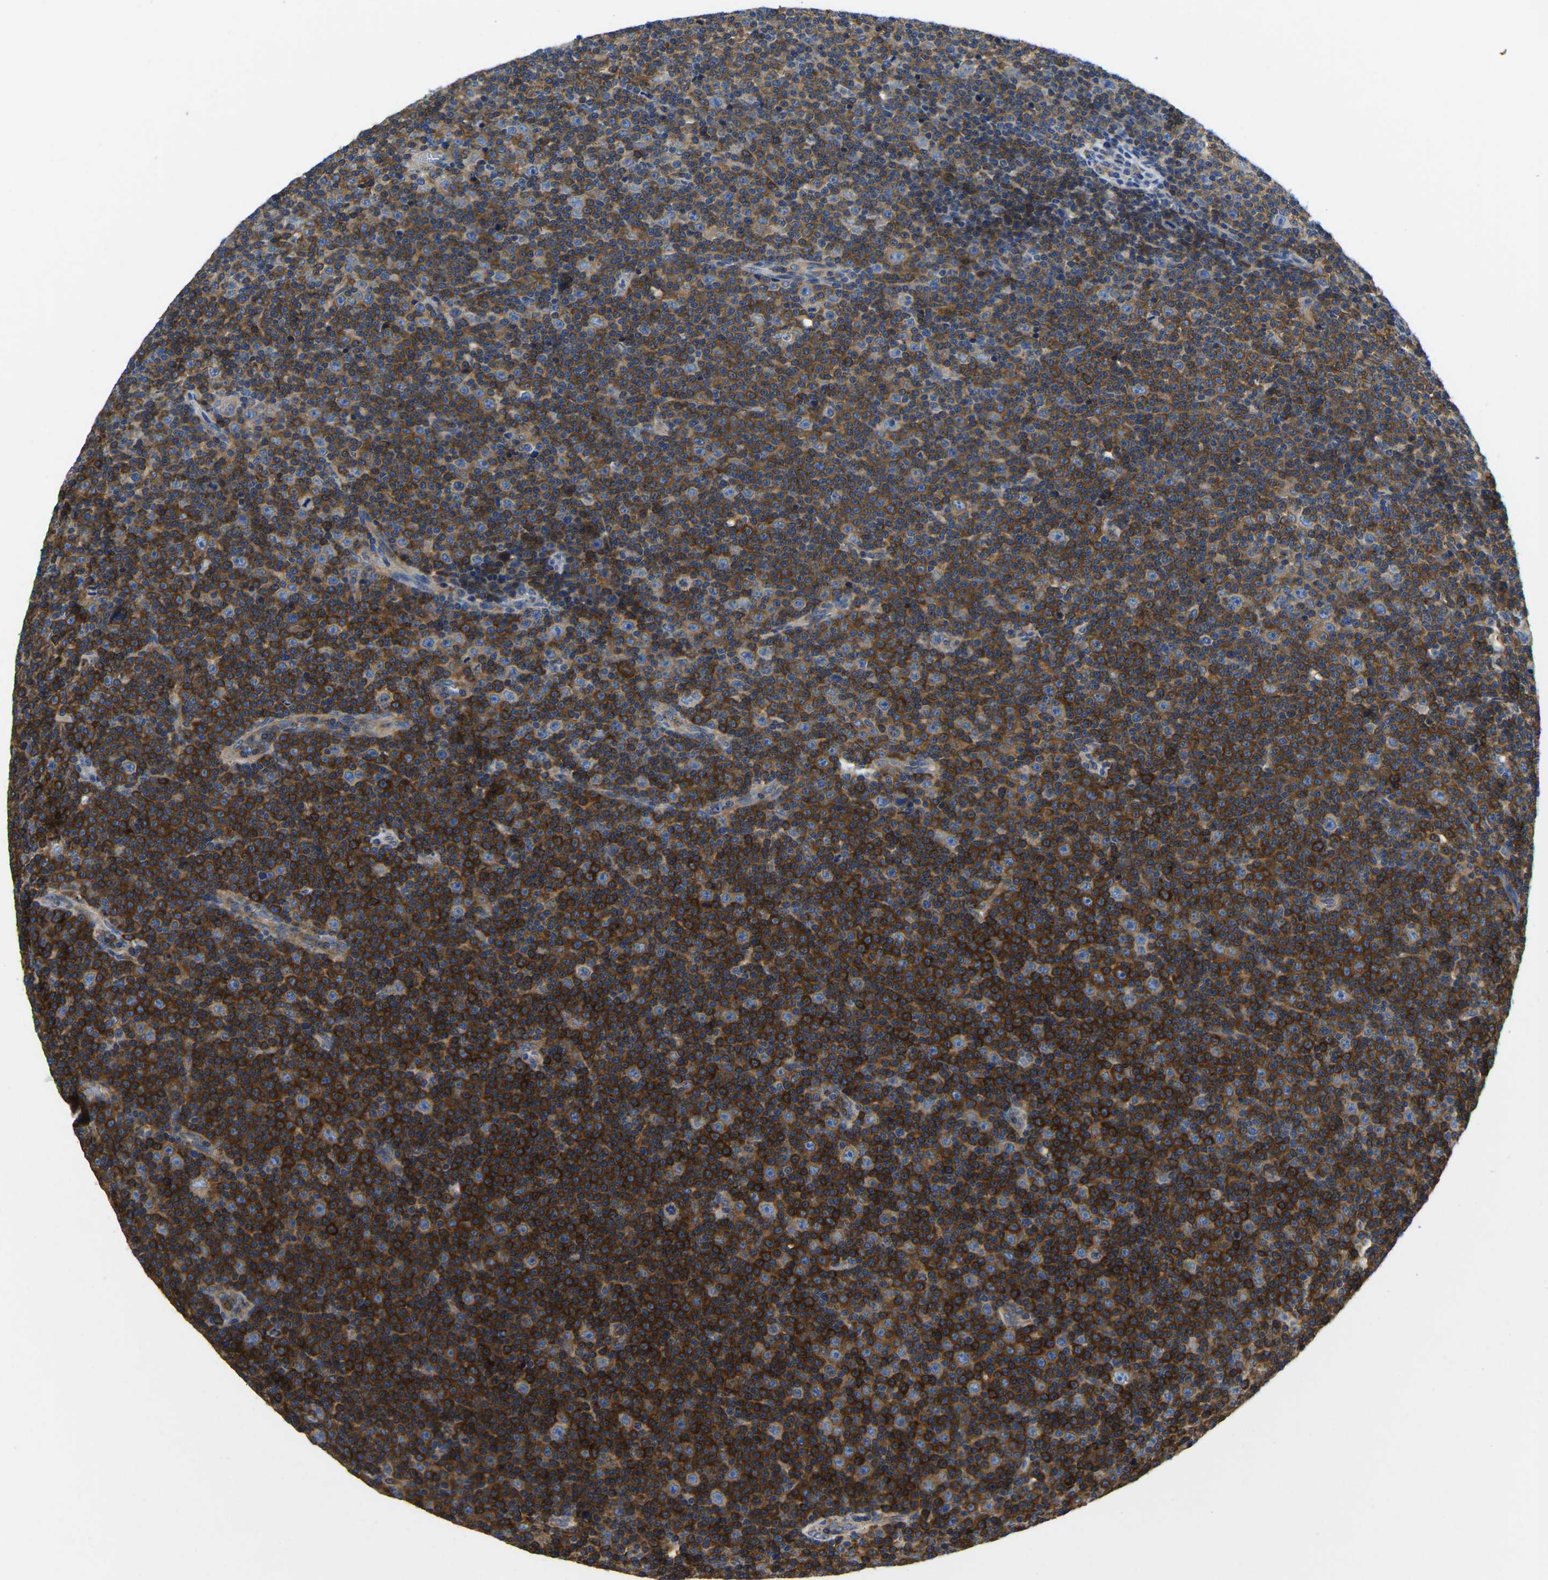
{"staining": {"intensity": "strong", "quantity": ">75%", "location": "cytoplasmic/membranous"}, "tissue": "lymphoma", "cell_type": "Tumor cells", "image_type": "cancer", "snomed": [{"axis": "morphology", "description": "Malignant lymphoma, non-Hodgkin's type, Low grade"}, {"axis": "topography", "description": "Lymph node"}], "caption": "Protein staining exhibits strong cytoplasmic/membranous staining in about >75% of tumor cells in malignant lymphoma, non-Hodgkin's type (low-grade).", "gene": "STAT2", "patient": {"sex": "female", "age": 67}}